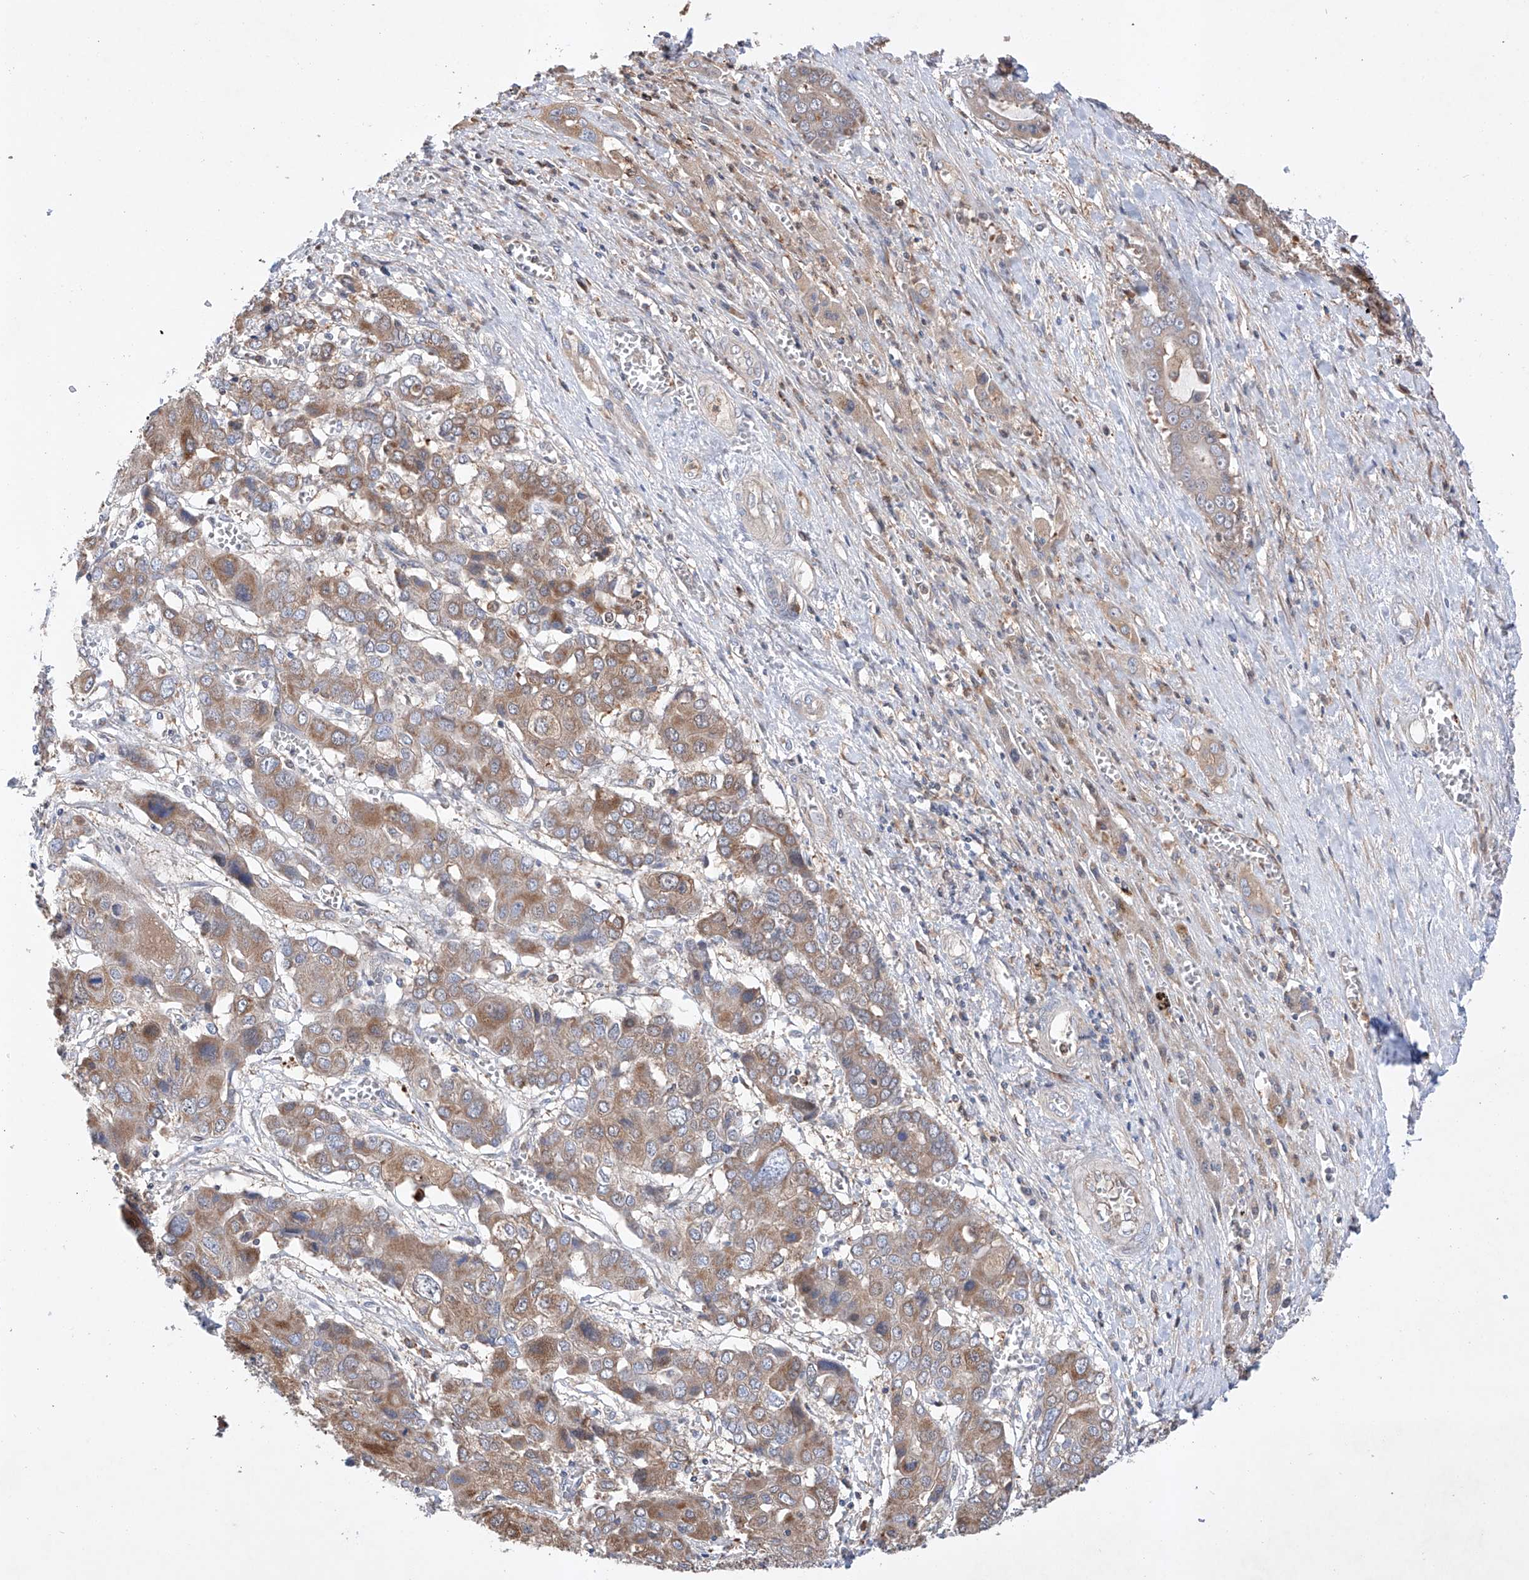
{"staining": {"intensity": "moderate", "quantity": ">75%", "location": "cytoplasmic/membranous"}, "tissue": "liver cancer", "cell_type": "Tumor cells", "image_type": "cancer", "snomed": [{"axis": "morphology", "description": "Cholangiocarcinoma"}, {"axis": "topography", "description": "Liver"}], "caption": "Liver cholangiocarcinoma stained with IHC displays moderate cytoplasmic/membranous expression in approximately >75% of tumor cells.", "gene": "TIMM23", "patient": {"sex": "male", "age": 67}}